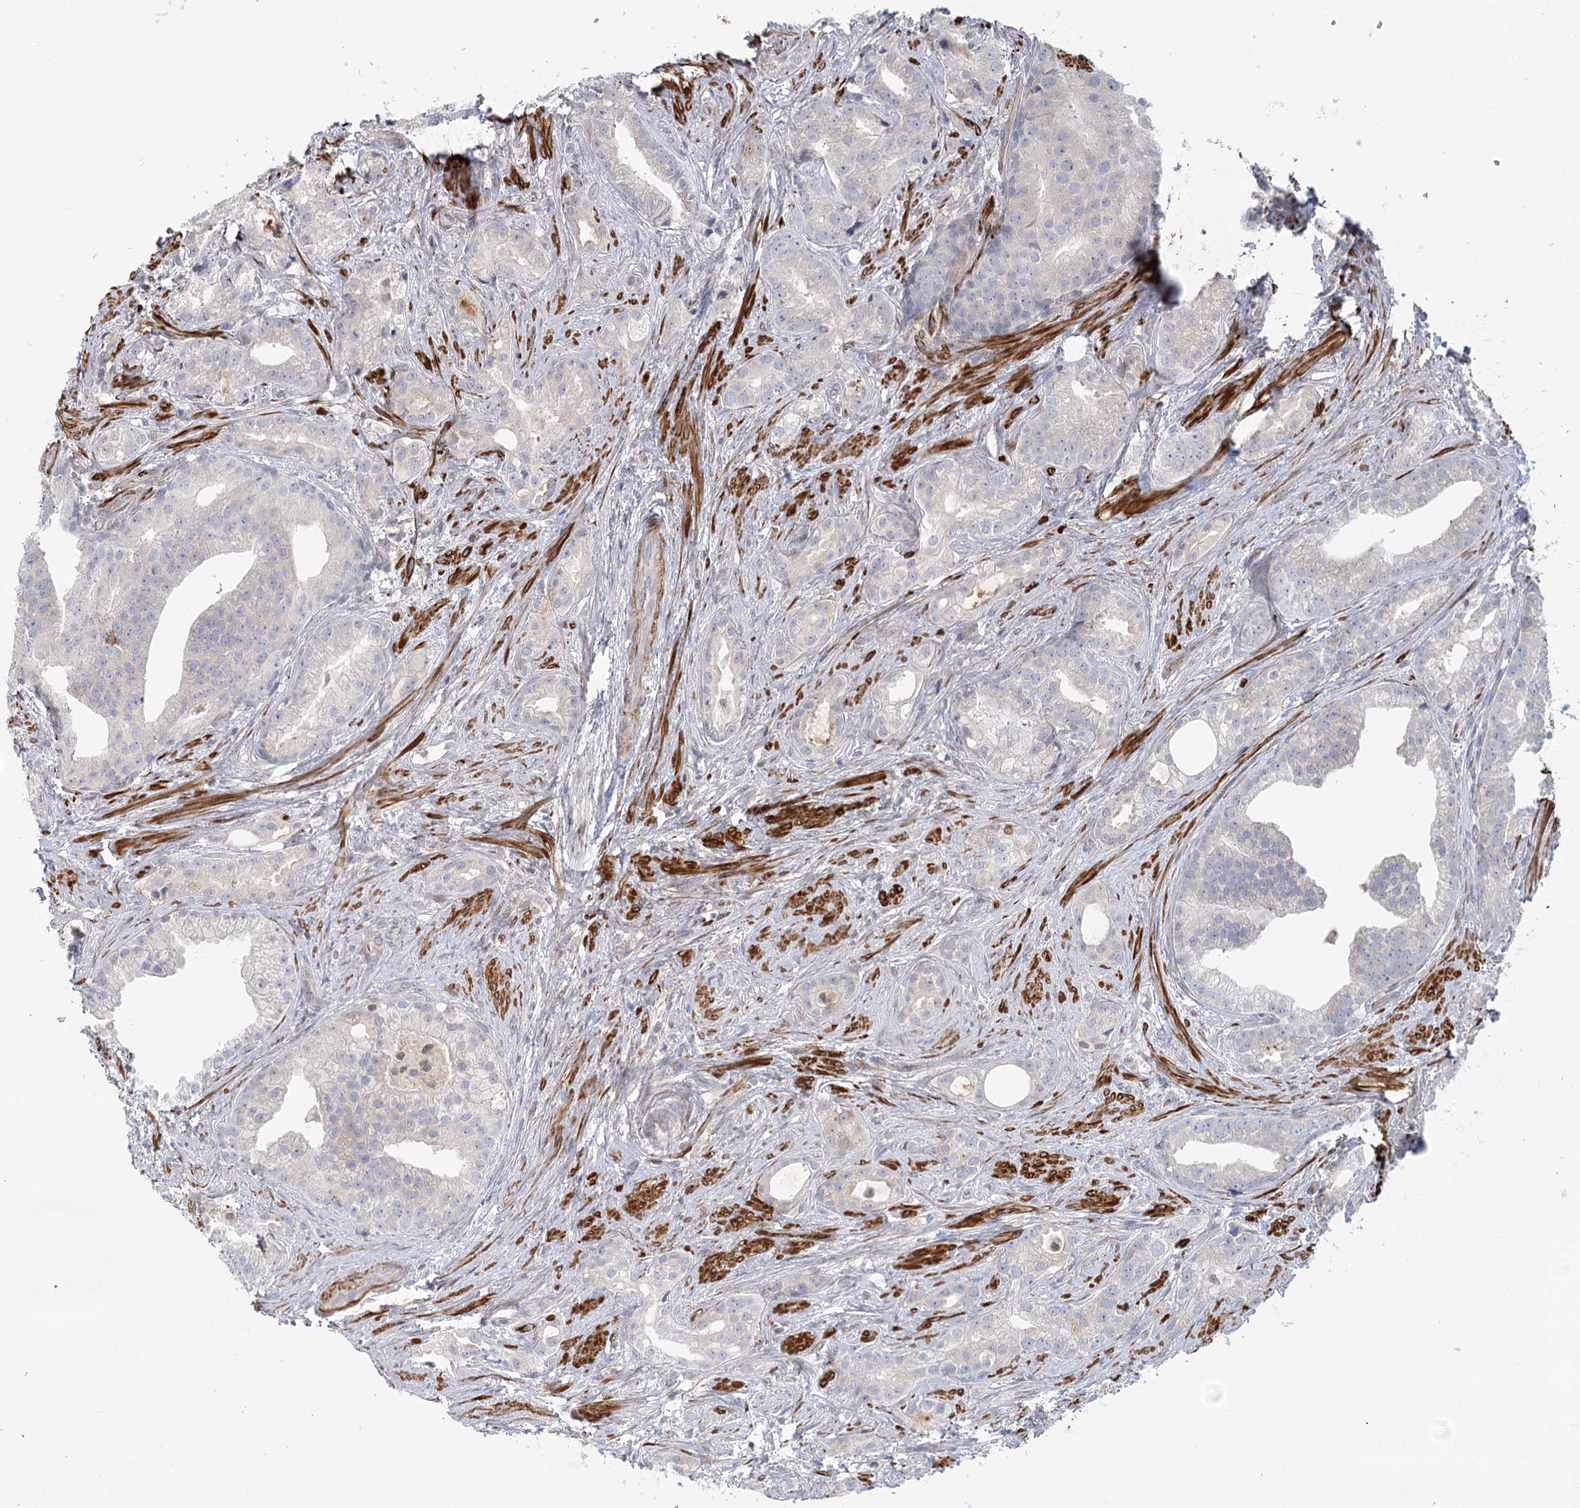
{"staining": {"intensity": "negative", "quantity": "none", "location": "none"}, "tissue": "prostate cancer", "cell_type": "Tumor cells", "image_type": "cancer", "snomed": [{"axis": "morphology", "description": "Adenocarcinoma, Low grade"}, {"axis": "topography", "description": "Prostate"}], "caption": "Protein analysis of prostate cancer shows no significant expression in tumor cells.", "gene": "USP11", "patient": {"sex": "male", "age": 71}}